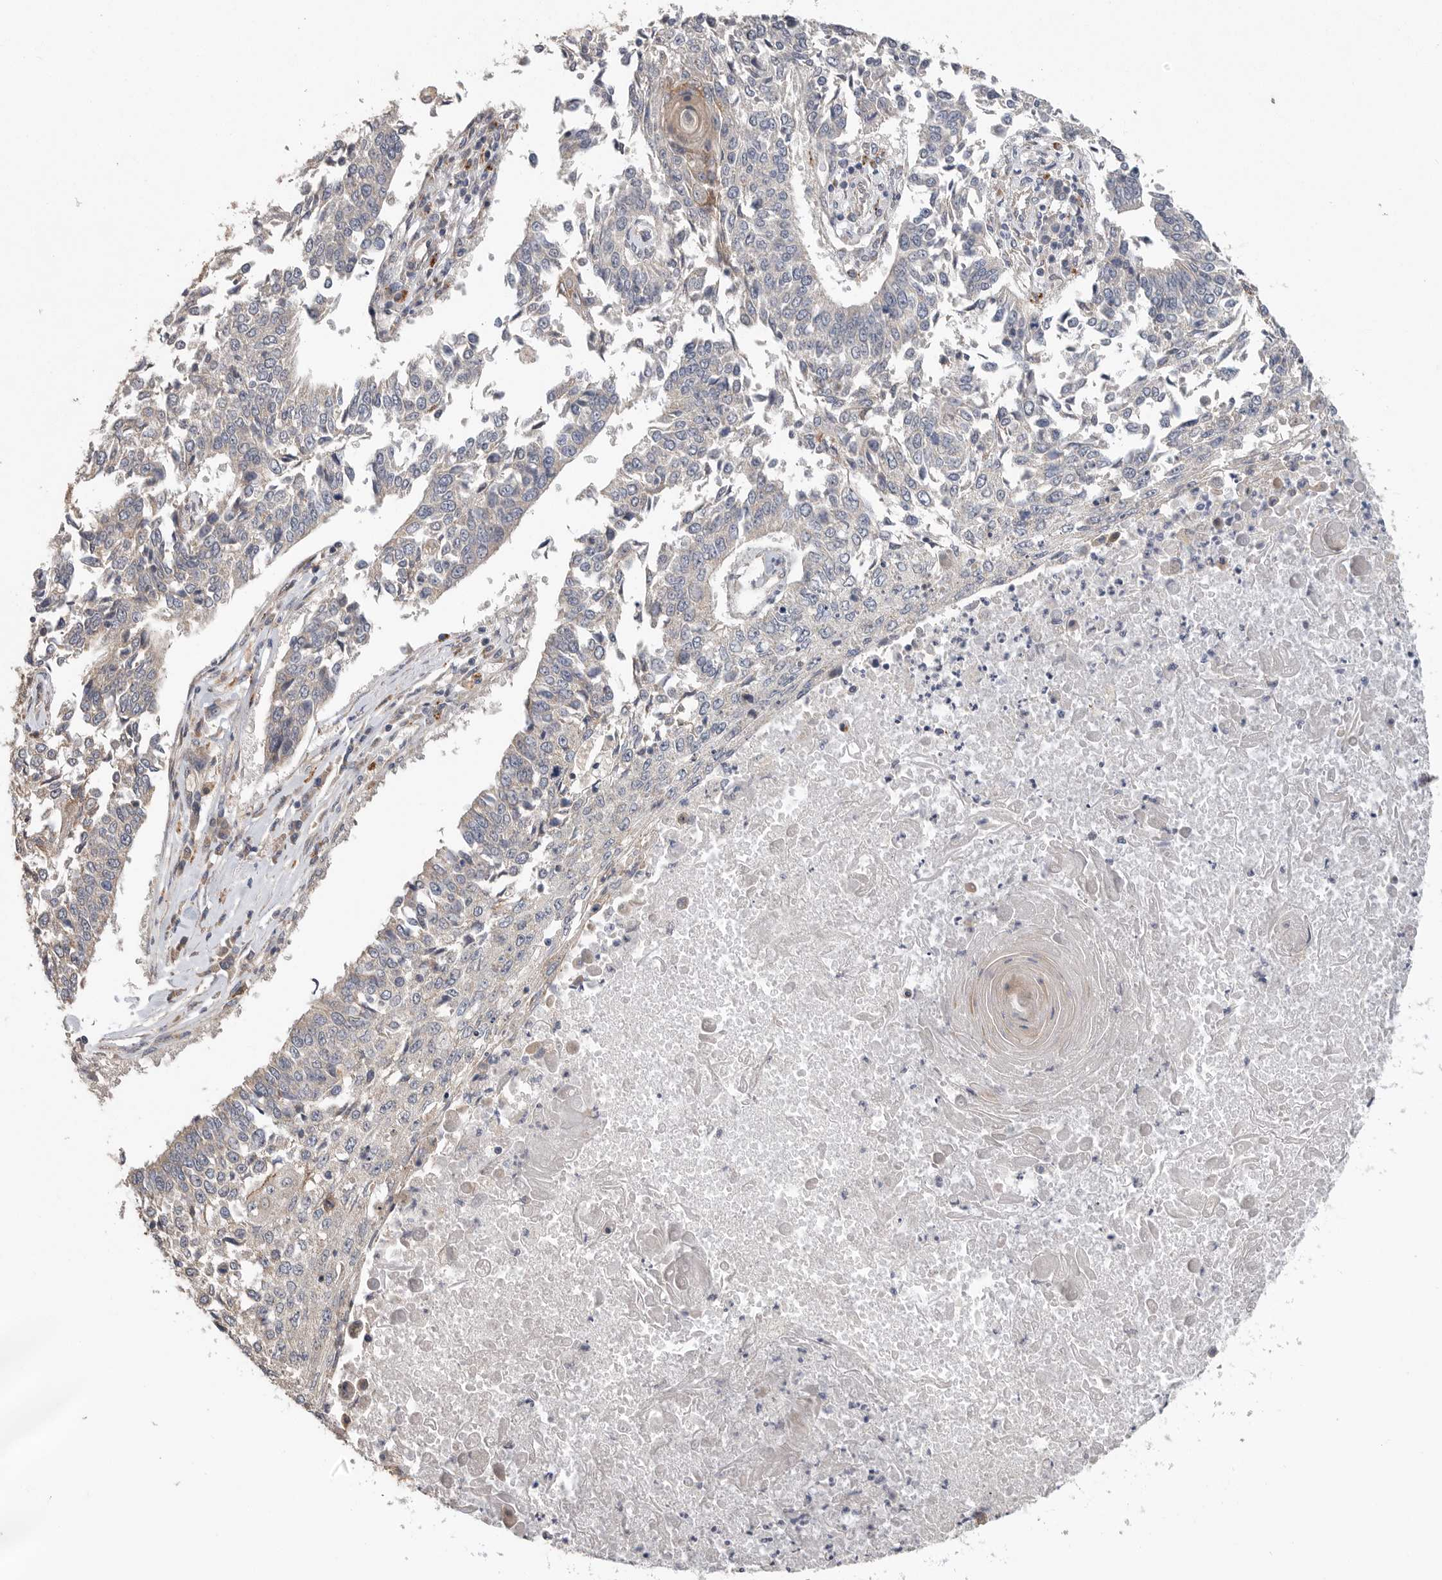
{"staining": {"intensity": "negative", "quantity": "none", "location": "none"}, "tissue": "lung cancer", "cell_type": "Tumor cells", "image_type": "cancer", "snomed": [{"axis": "morphology", "description": "Normal tissue, NOS"}, {"axis": "morphology", "description": "Squamous cell carcinoma, NOS"}, {"axis": "topography", "description": "Cartilage tissue"}, {"axis": "topography", "description": "Bronchus"}, {"axis": "topography", "description": "Lung"}, {"axis": "topography", "description": "Peripheral nerve tissue"}], "caption": "High power microscopy photomicrograph of an immunohistochemistry image of lung cancer (squamous cell carcinoma), revealing no significant expression in tumor cells.", "gene": "GALNS", "patient": {"sex": "female", "age": 49}}